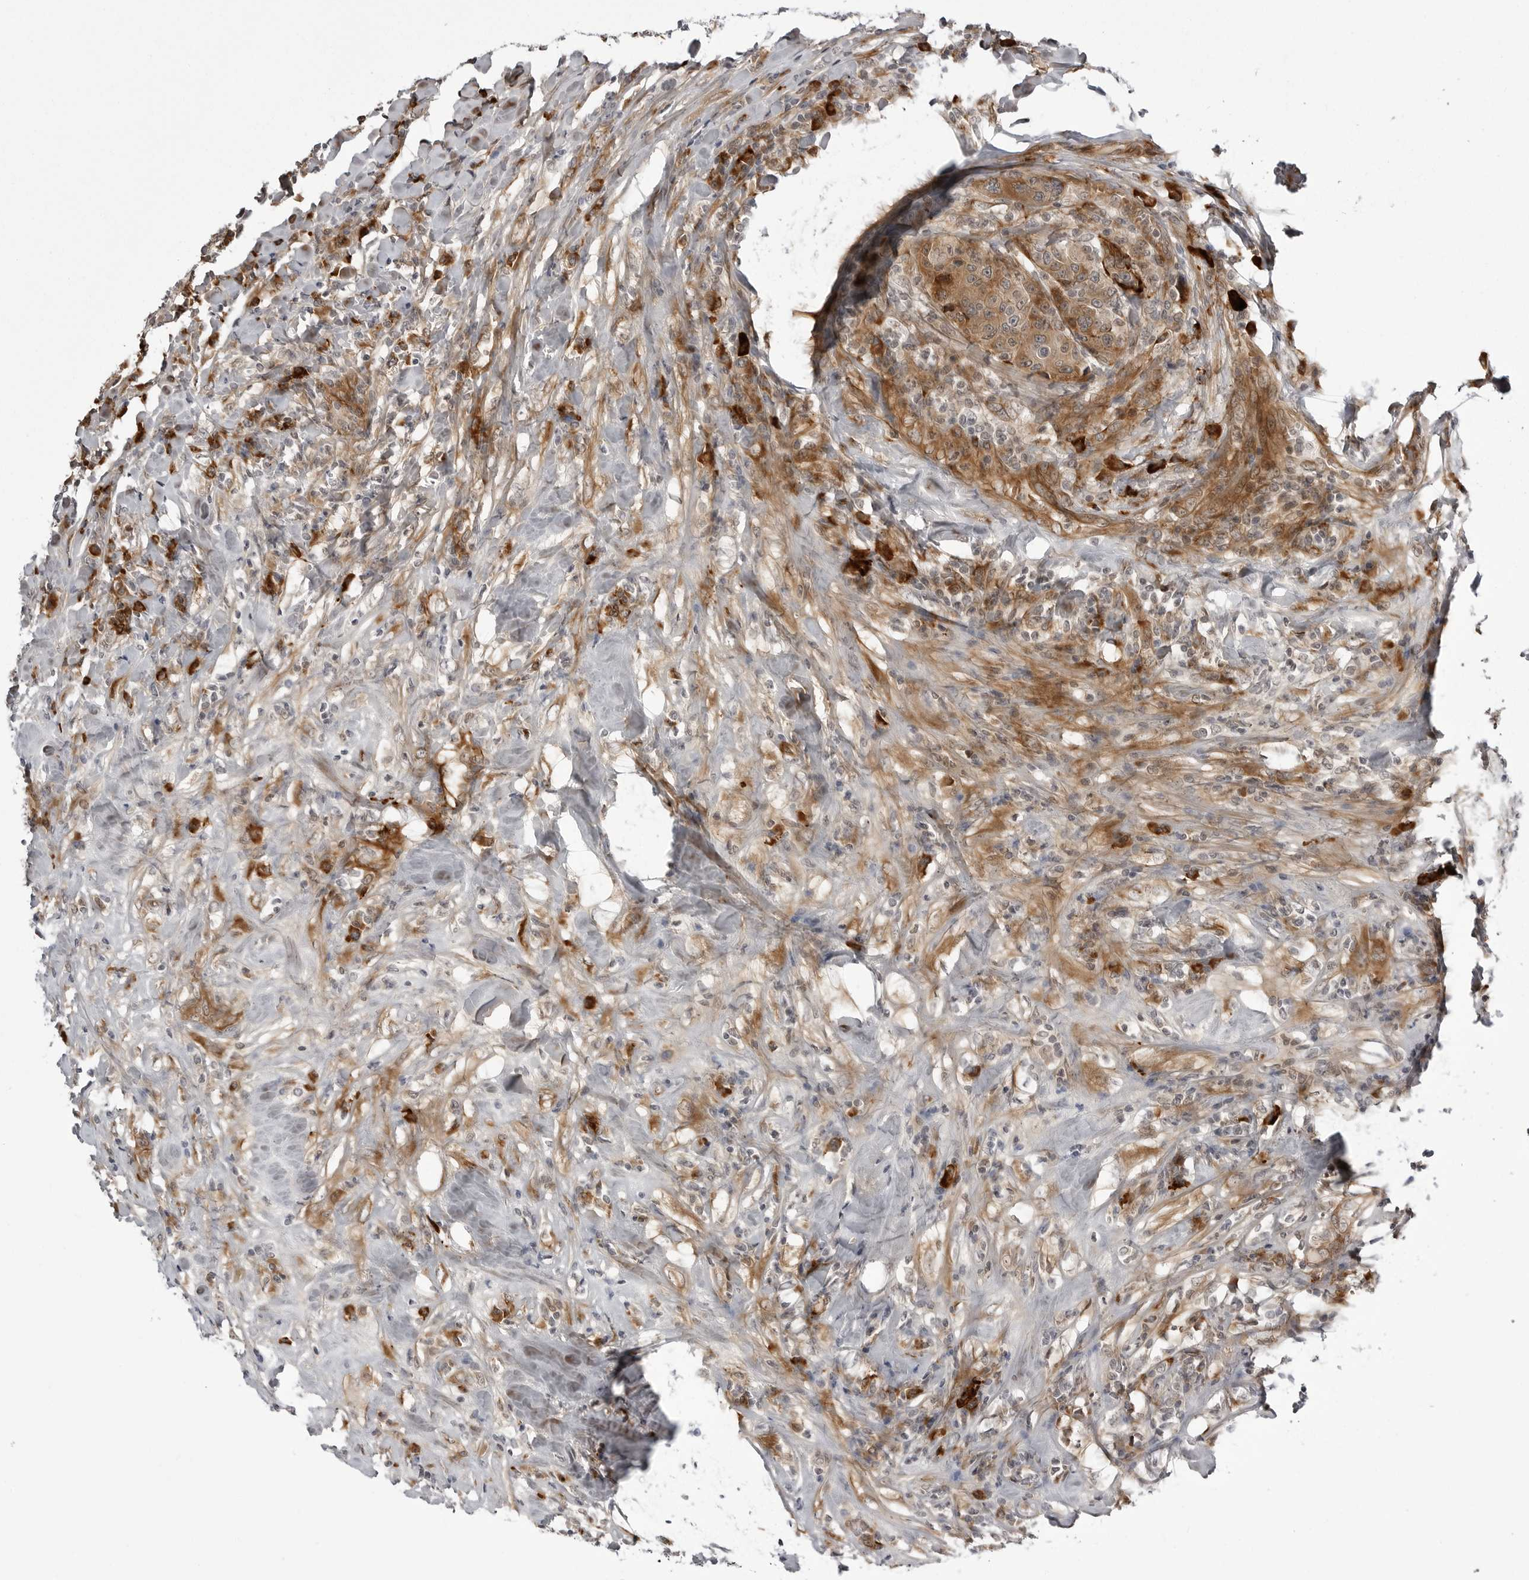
{"staining": {"intensity": "moderate", "quantity": ">75%", "location": "cytoplasmic/membranous"}, "tissue": "breast cancer", "cell_type": "Tumor cells", "image_type": "cancer", "snomed": [{"axis": "morphology", "description": "Duct carcinoma"}, {"axis": "topography", "description": "Breast"}], "caption": "A histopathology image showing moderate cytoplasmic/membranous expression in about >75% of tumor cells in breast cancer, as visualized by brown immunohistochemical staining.", "gene": "ARL5A", "patient": {"sex": "female", "age": 37}}